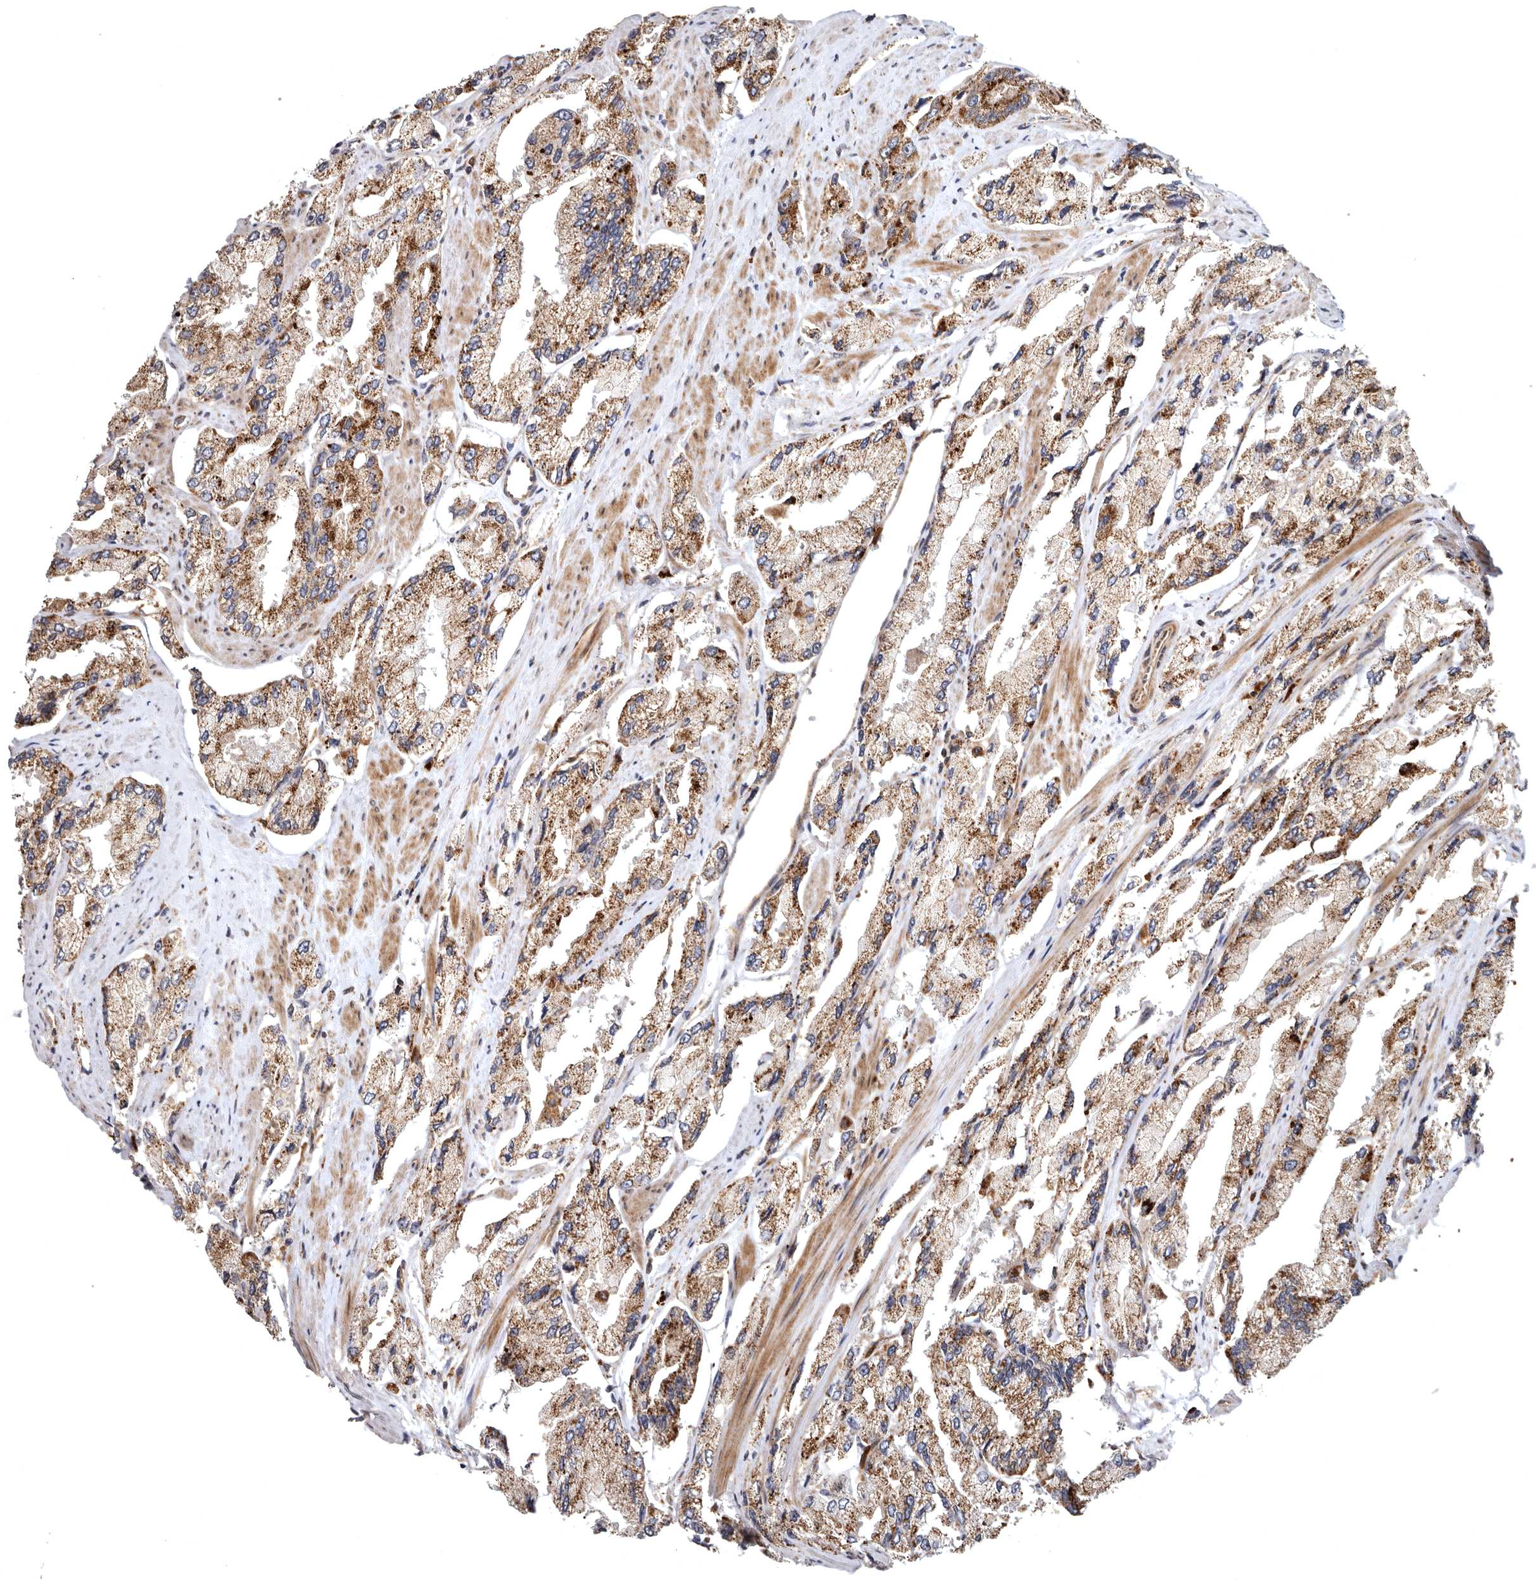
{"staining": {"intensity": "moderate", "quantity": ">75%", "location": "cytoplasmic/membranous"}, "tissue": "prostate cancer", "cell_type": "Tumor cells", "image_type": "cancer", "snomed": [{"axis": "morphology", "description": "Adenocarcinoma, High grade"}, {"axis": "topography", "description": "Prostate"}], "caption": "The photomicrograph exhibits a brown stain indicating the presence of a protein in the cytoplasmic/membranous of tumor cells in prostate cancer (adenocarcinoma (high-grade)). The staining is performed using DAB brown chromogen to label protein expression. The nuclei are counter-stained blue using hematoxylin.", "gene": "FGFR4", "patient": {"sex": "male", "age": 58}}